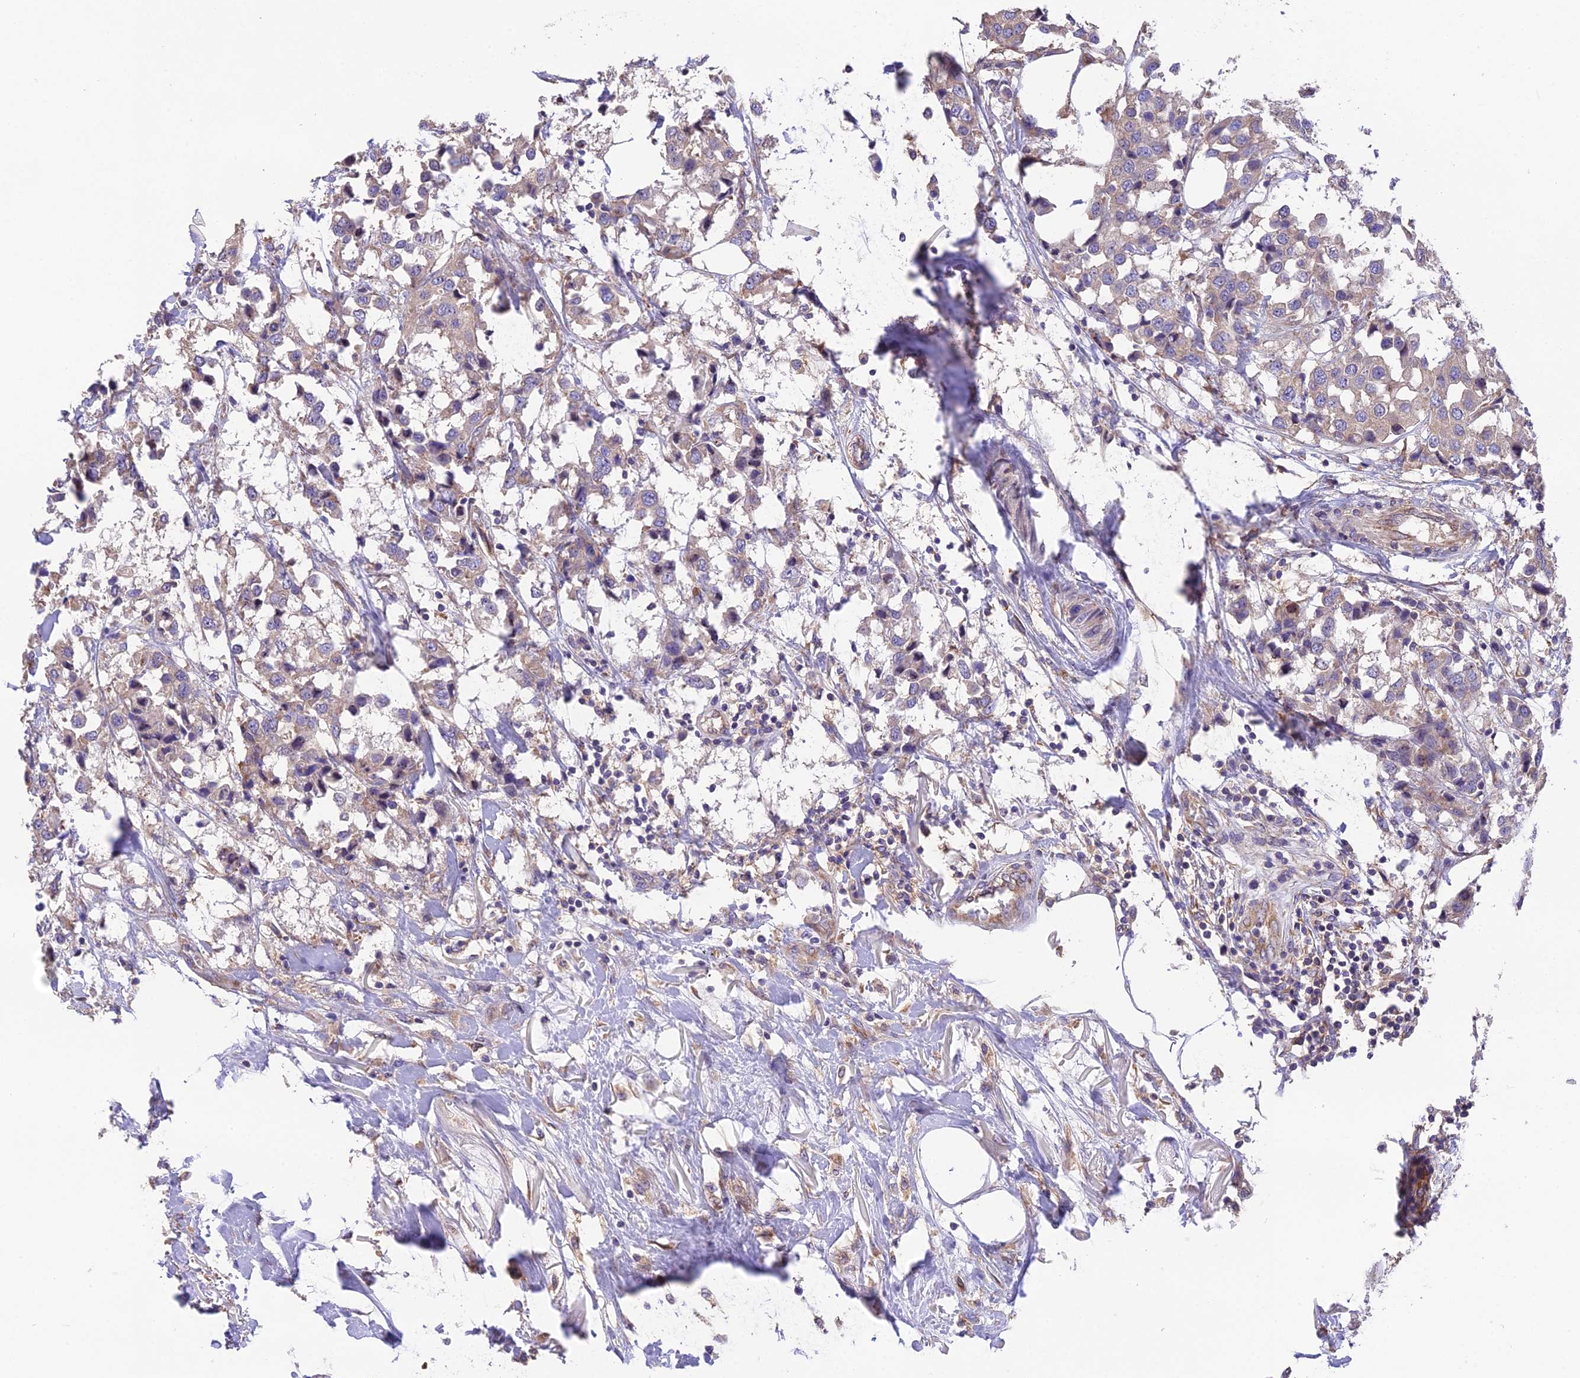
{"staining": {"intensity": "negative", "quantity": "none", "location": "none"}, "tissue": "breast cancer", "cell_type": "Tumor cells", "image_type": "cancer", "snomed": [{"axis": "morphology", "description": "Duct carcinoma"}, {"axis": "topography", "description": "Breast"}], "caption": "Immunohistochemical staining of human breast cancer (intraductal carcinoma) reveals no significant staining in tumor cells.", "gene": "BLOC1S4", "patient": {"sex": "female", "age": 80}}